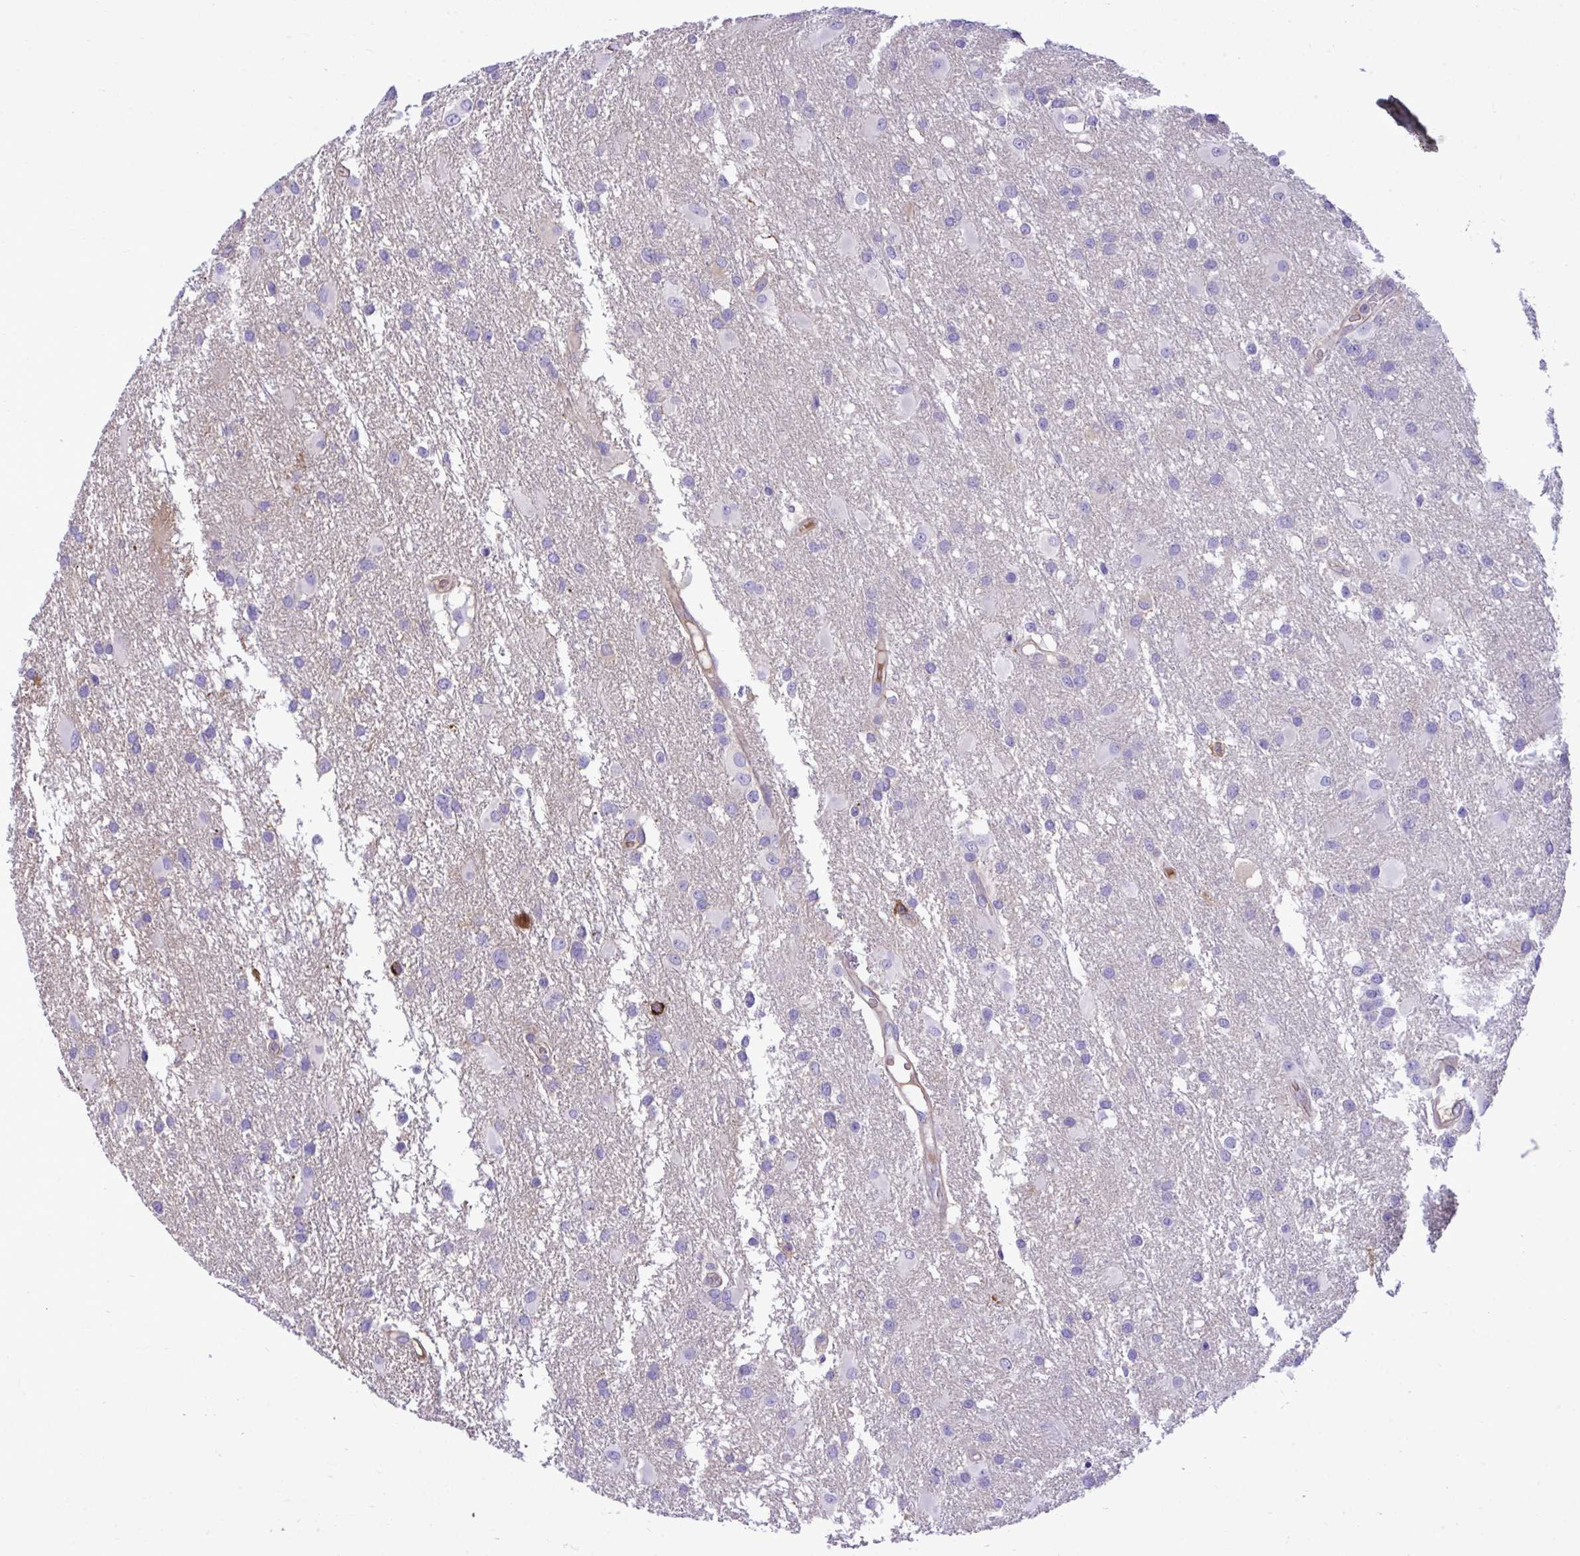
{"staining": {"intensity": "negative", "quantity": "none", "location": "none"}, "tissue": "glioma", "cell_type": "Tumor cells", "image_type": "cancer", "snomed": [{"axis": "morphology", "description": "Glioma, malignant, High grade"}, {"axis": "topography", "description": "Brain"}], "caption": "An IHC photomicrograph of glioma is shown. There is no staining in tumor cells of glioma.", "gene": "HRG", "patient": {"sex": "male", "age": 53}}